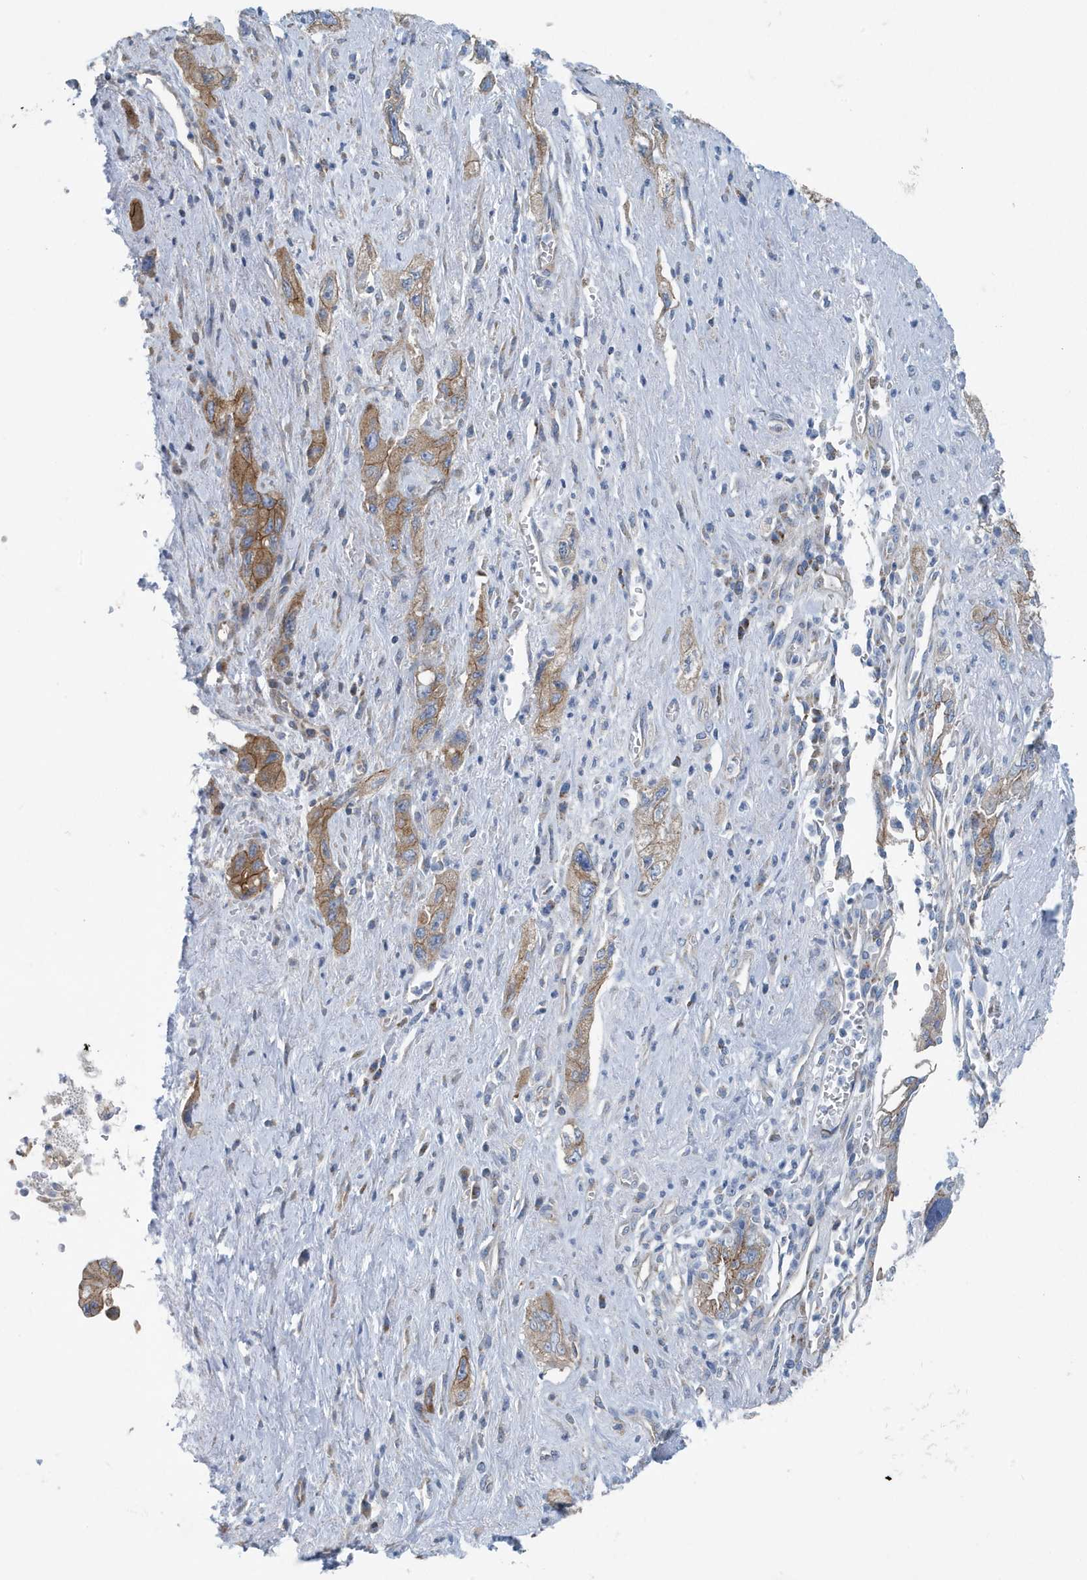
{"staining": {"intensity": "moderate", "quantity": ">75%", "location": "cytoplasmic/membranous"}, "tissue": "pancreatic cancer", "cell_type": "Tumor cells", "image_type": "cancer", "snomed": [{"axis": "morphology", "description": "Adenocarcinoma, NOS"}, {"axis": "topography", "description": "Pancreas"}], "caption": "Pancreatic cancer stained for a protein (brown) reveals moderate cytoplasmic/membranous positive staining in approximately >75% of tumor cells.", "gene": "PPM1M", "patient": {"sex": "female", "age": 73}}